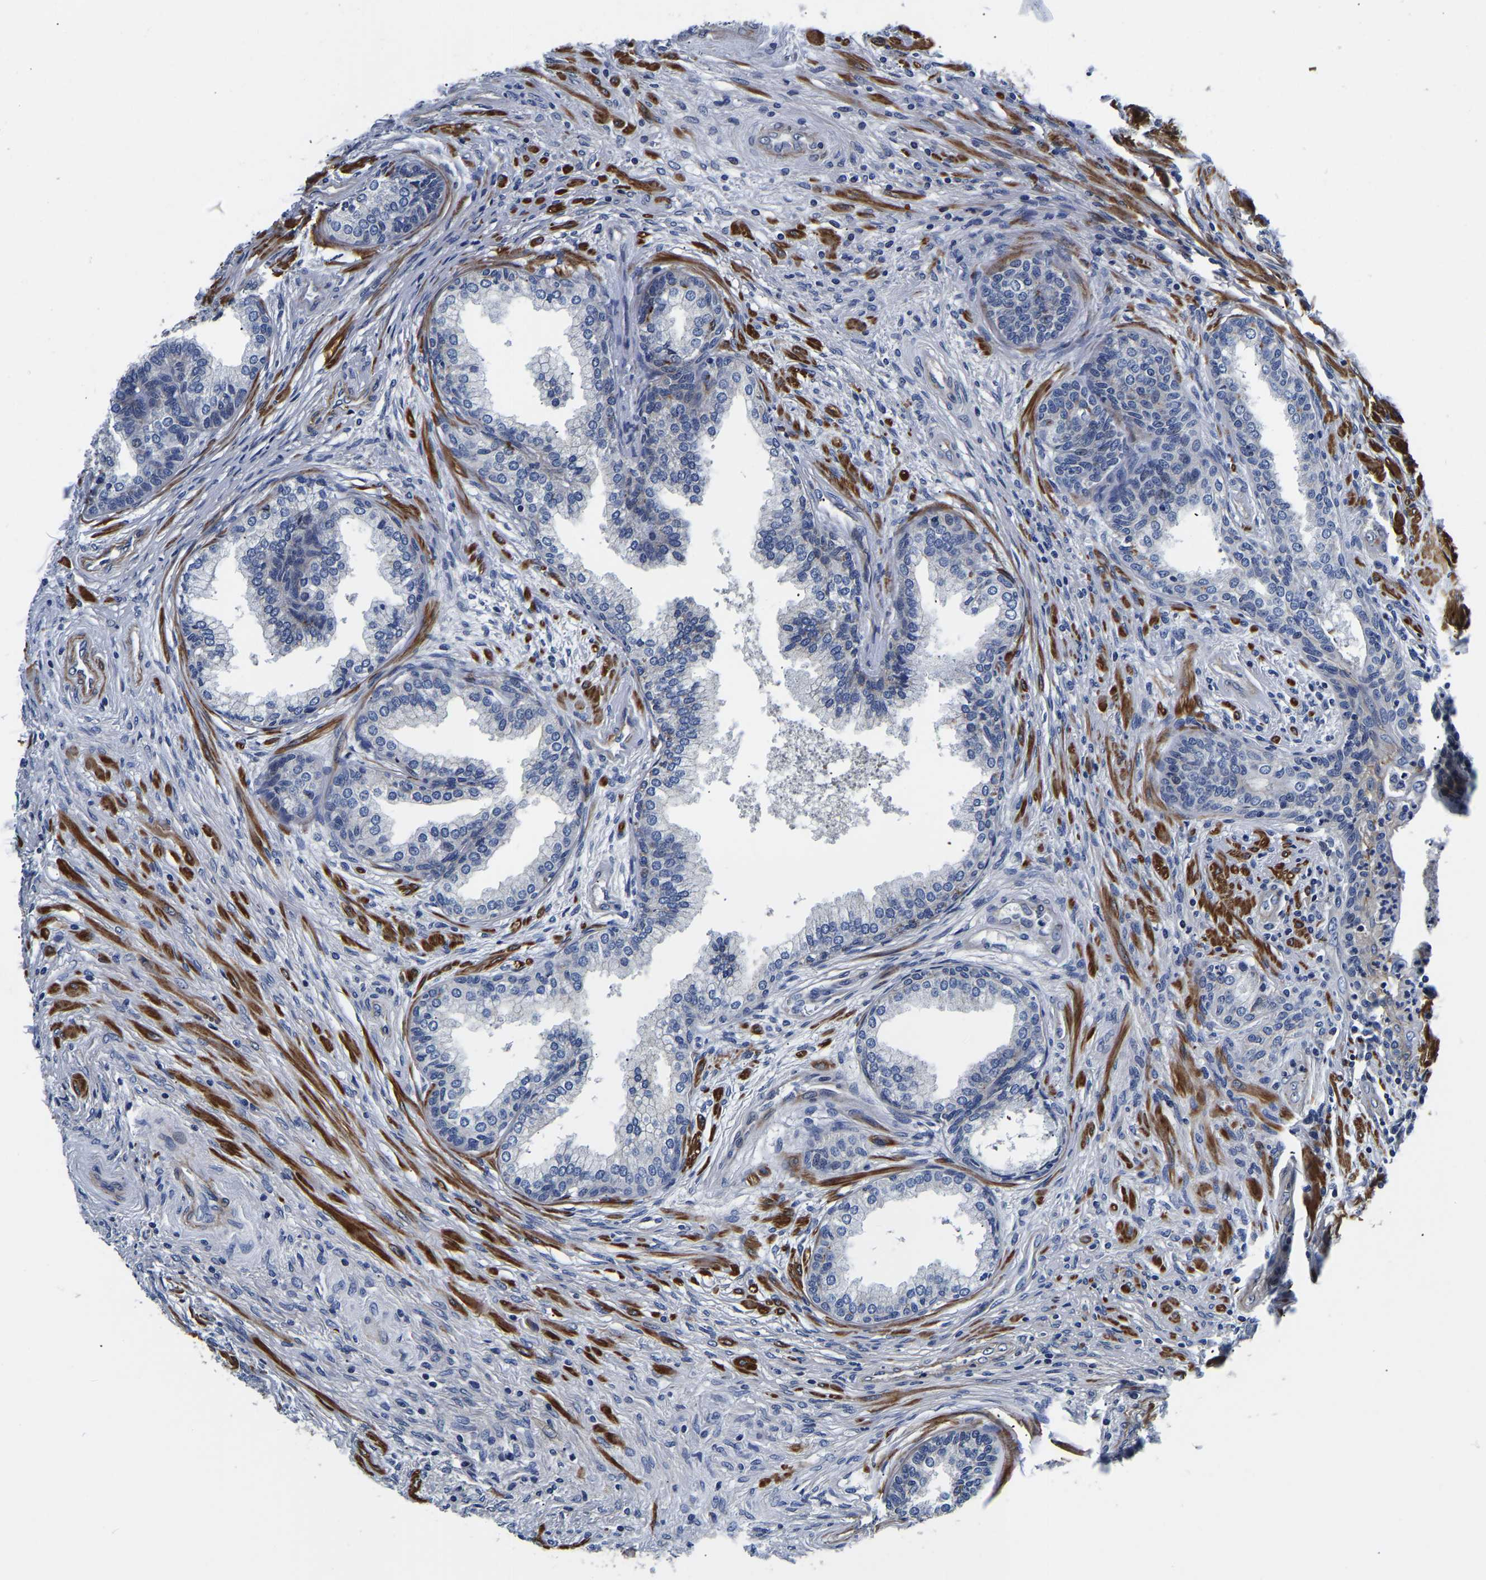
{"staining": {"intensity": "negative", "quantity": "none", "location": "none"}, "tissue": "prostate", "cell_type": "Glandular cells", "image_type": "normal", "snomed": [{"axis": "morphology", "description": "Normal tissue, NOS"}, {"axis": "topography", "description": "Prostate"}], "caption": "Image shows no protein staining in glandular cells of unremarkable prostate.", "gene": "KCTD17", "patient": {"sex": "male", "age": 76}}